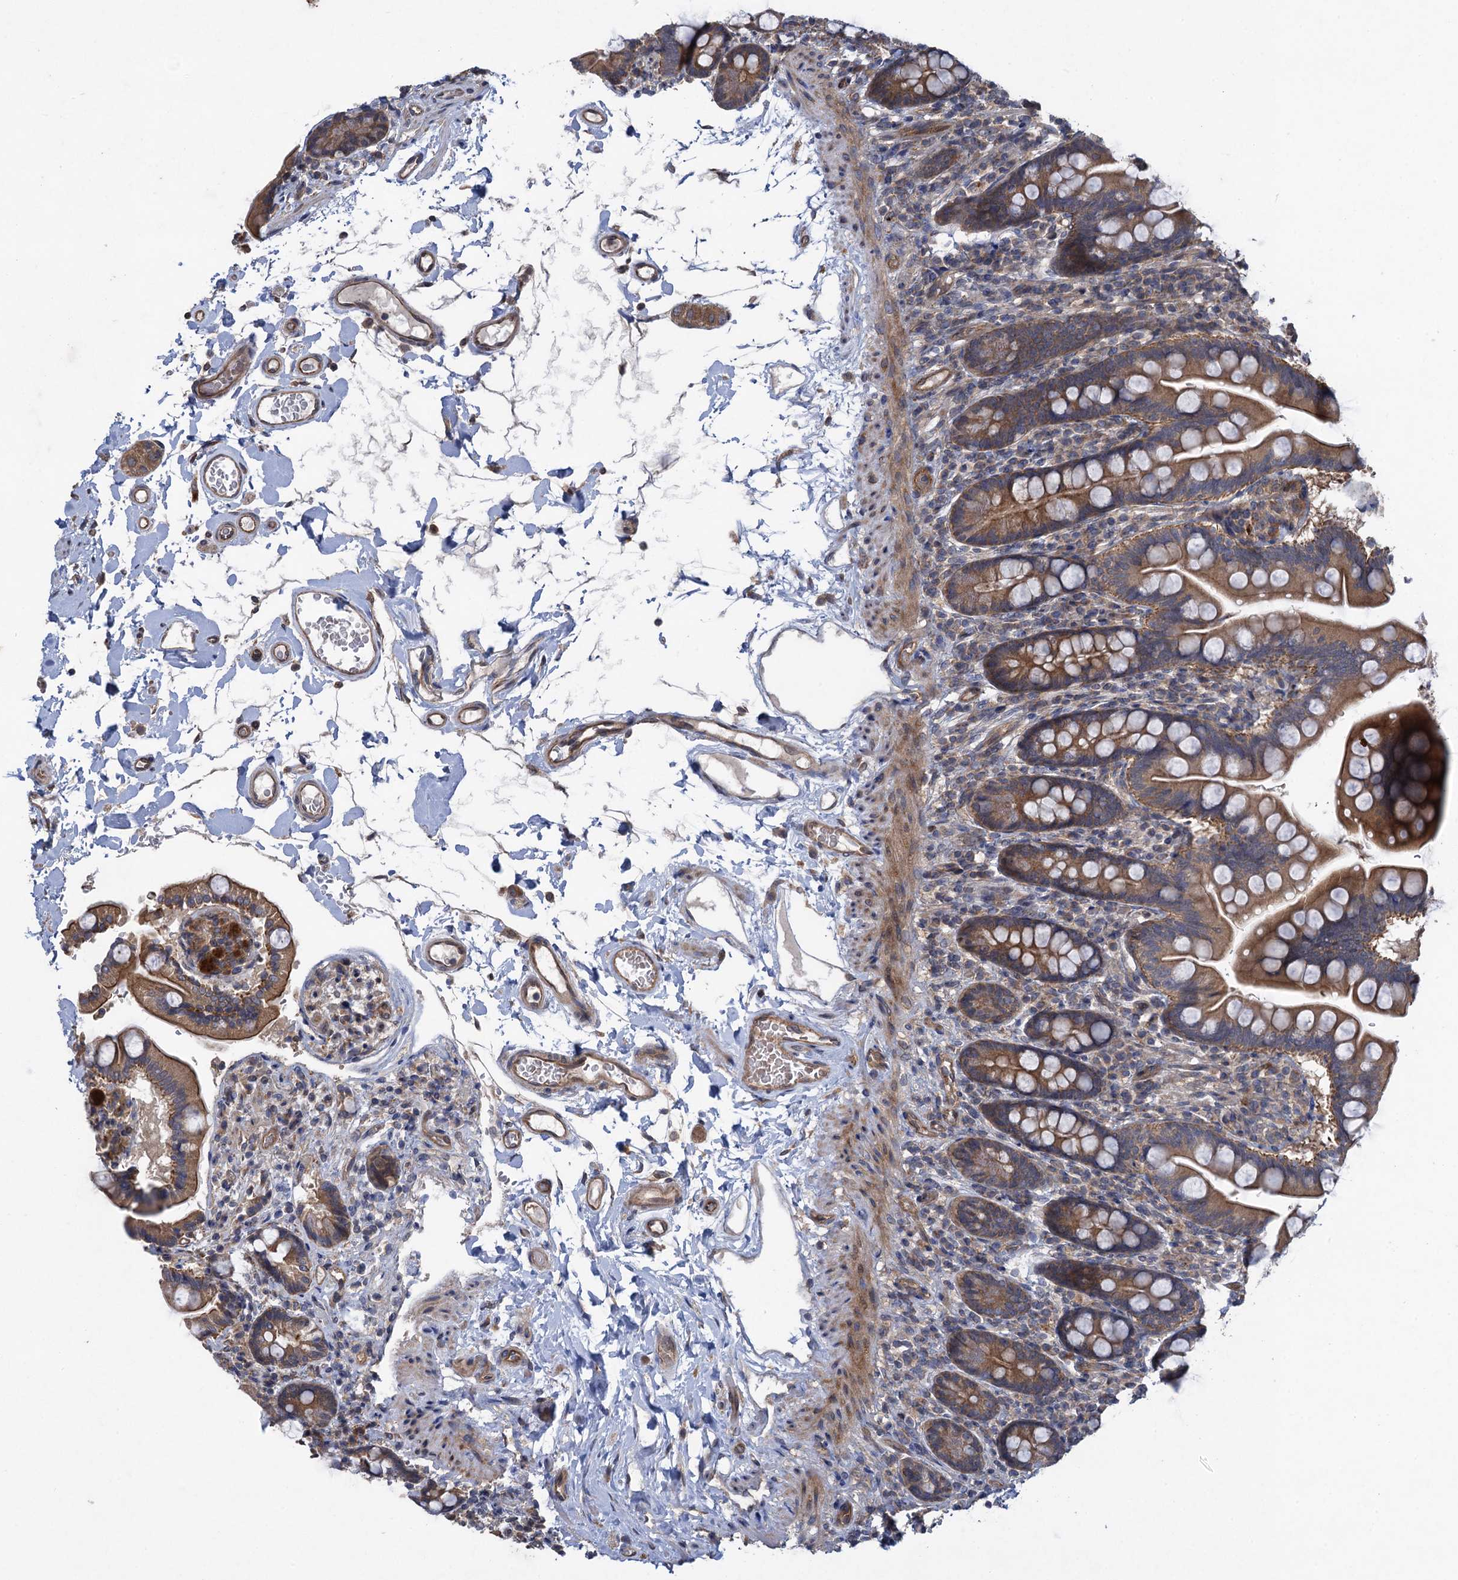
{"staining": {"intensity": "moderate", "quantity": ">75%", "location": "cytoplasmic/membranous"}, "tissue": "small intestine", "cell_type": "Glandular cells", "image_type": "normal", "snomed": [{"axis": "morphology", "description": "Normal tissue, NOS"}, {"axis": "topography", "description": "Small intestine"}], "caption": "High-power microscopy captured an immunohistochemistry image of benign small intestine, revealing moderate cytoplasmic/membranous staining in approximately >75% of glandular cells.", "gene": "HAUS1", "patient": {"sex": "female", "age": 64}}